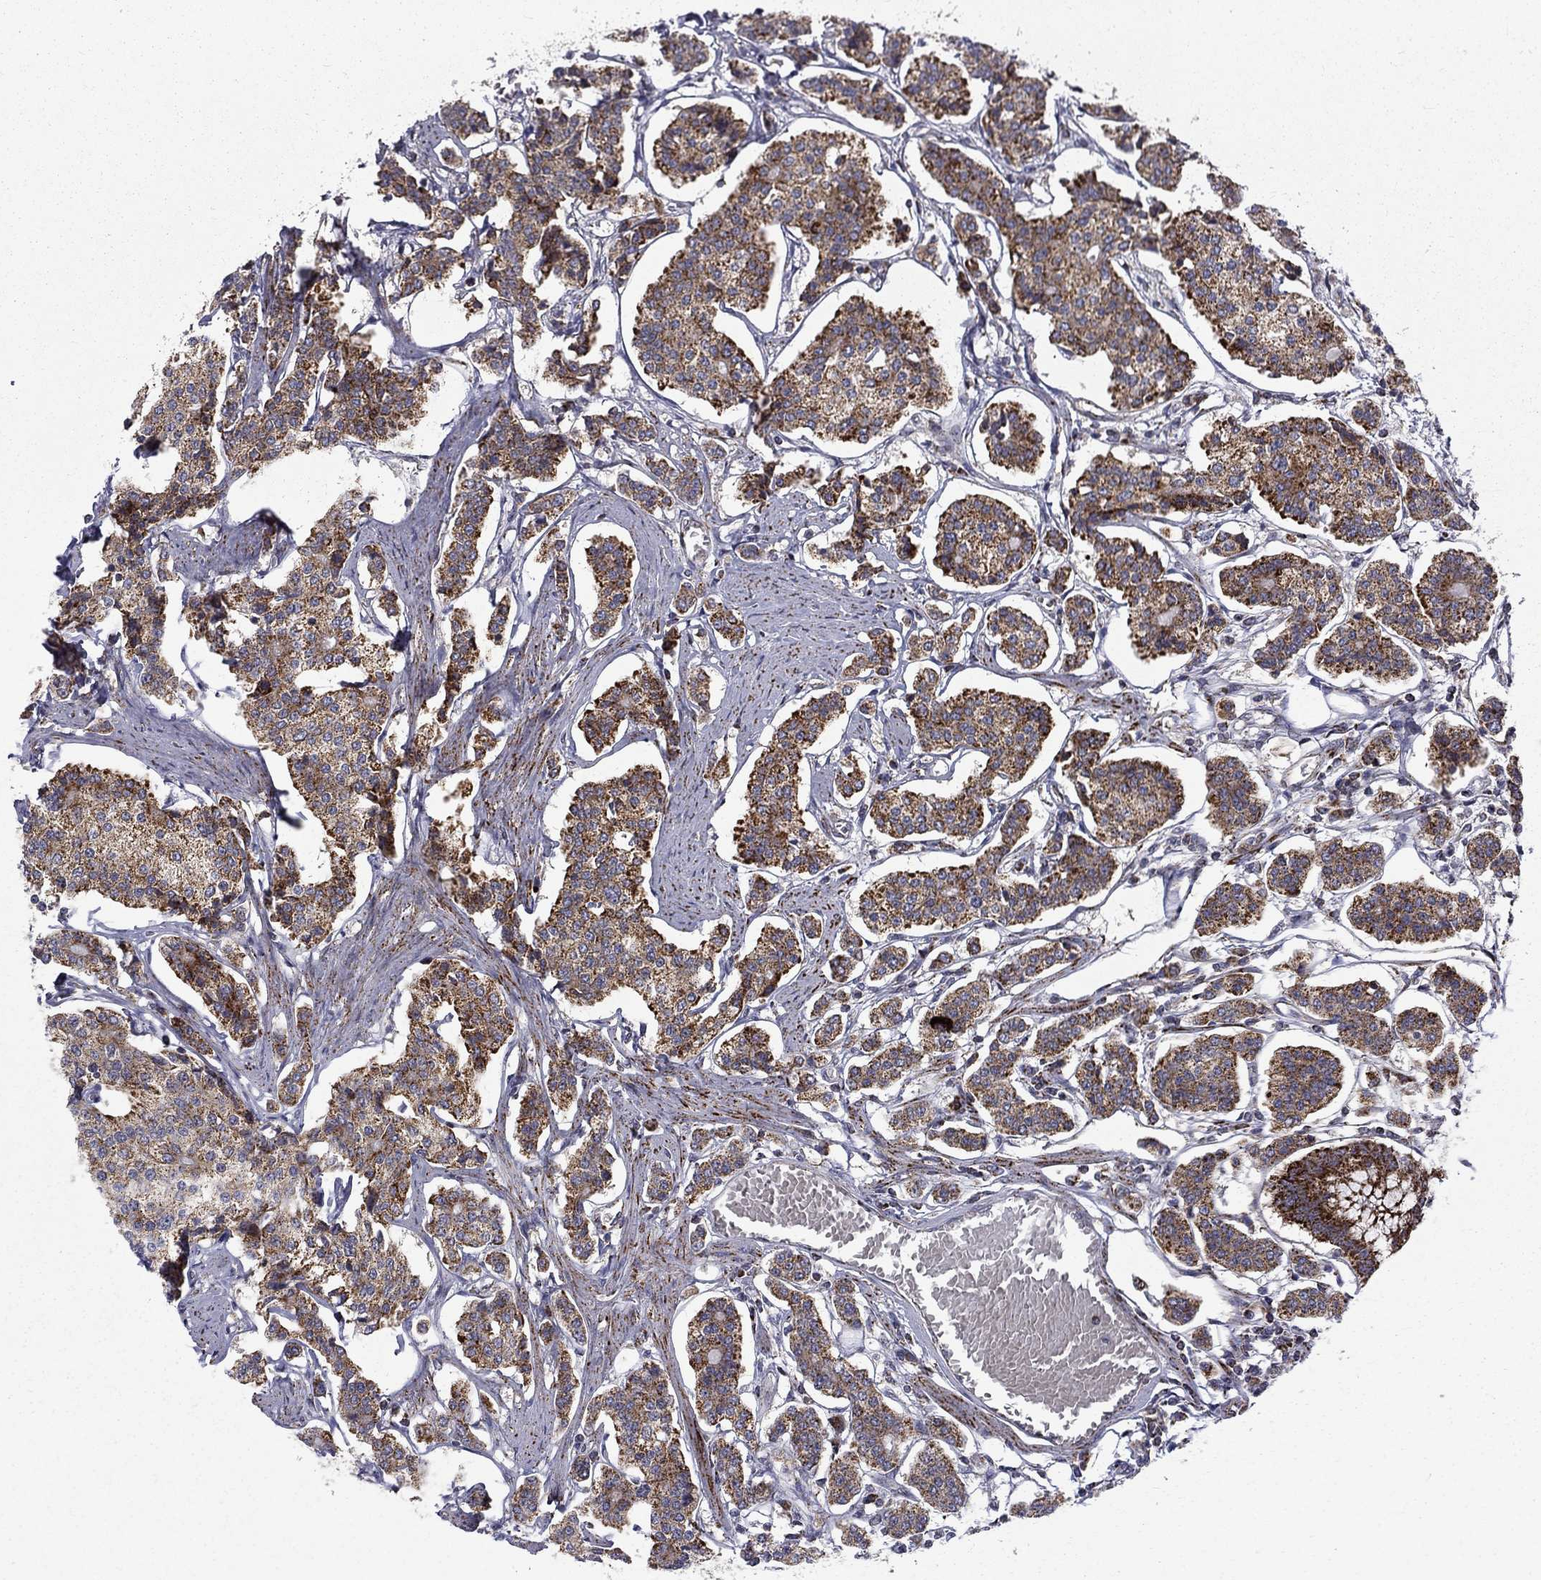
{"staining": {"intensity": "strong", "quantity": ">75%", "location": "cytoplasmic/membranous"}, "tissue": "carcinoid", "cell_type": "Tumor cells", "image_type": "cancer", "snomed": [{"axis": "morphology", "description": "Carcinoid, malignant, NOS"}, {"axis": "topography", "description": "Small intestine"}], "caption": "IHC of carcinoid demonstrates high levels of strong cytoplasmic/membranous expression in about >75% of tumor cells. The staining was performed using DAB to visualize the protein expression in brown, while the nuclei were stained in blue with hematoxylin (Magnification: 20x).", "gene": "ALDH1B1", "patient": {"sex": "female", "age": 65}}